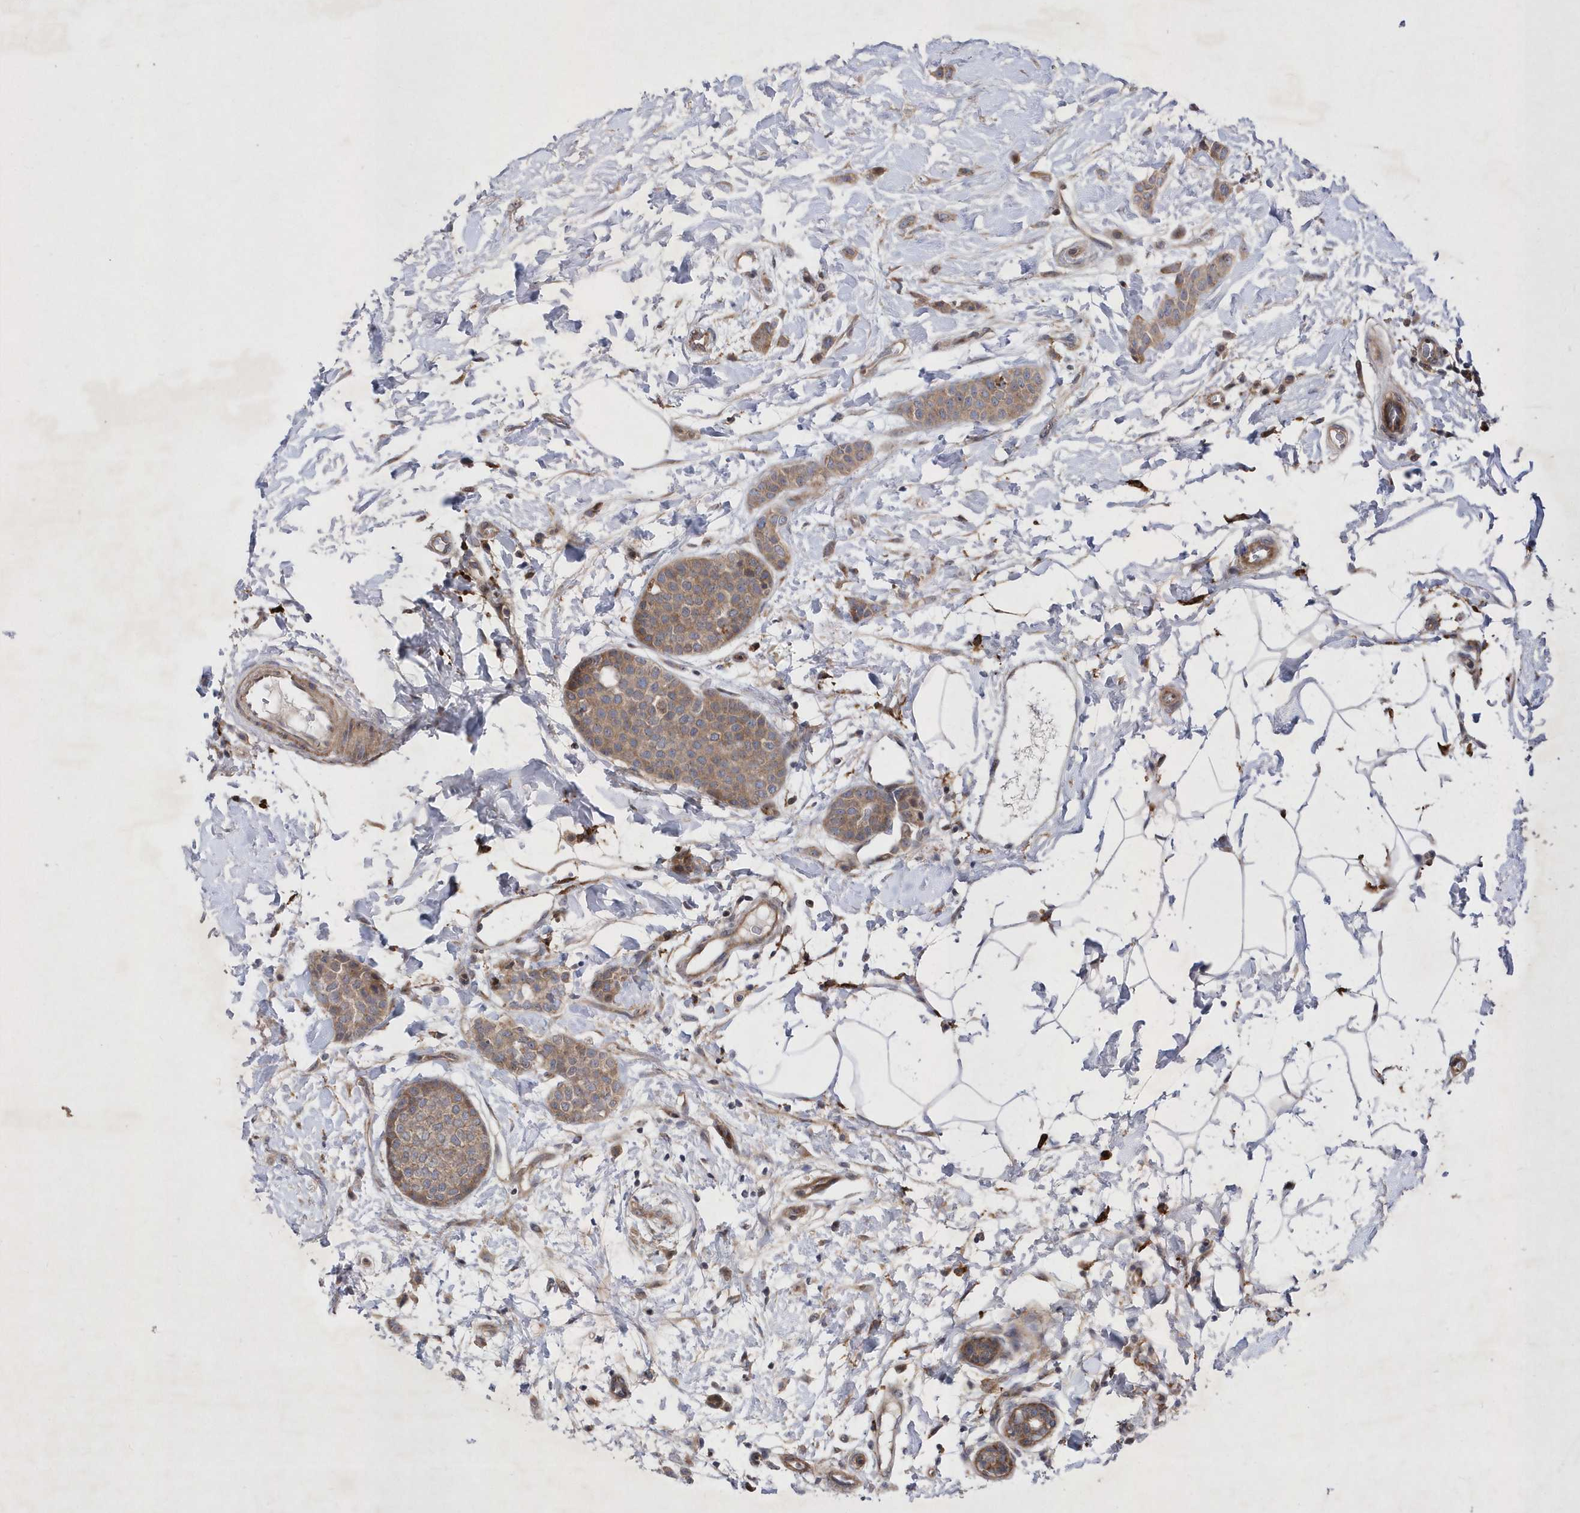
{"staining": {"intensity": "moderate", "quantity": ">75%", "location": "cytoplasmic/membranous"}, "tissue": "breast cancer", "cell_type": "Tumor cells", "image_type": "cancer", "snomed": [{"axis": "morphology", "description": "Lobular carcinoma, in situ"}, {"axis": "morphology", "description": "Lobular carcinoma"}, {"axis": "topography", "description": "Breast"}], "caption": "IHC staining of breast cancer (lobular carcinoma in situ), which displays medium levels of moderate cytoplasmic/membranous positivity in approximately >75% of tumor cells indicating moderate cytoplasmic/membranous protein staining. The staining was performed using DAB (brown) for protein detection and nuclei were counterstained in hematoxylin (blue).", "gene": "LONRF2", "patient": {"sex": "female", "age": 41}}